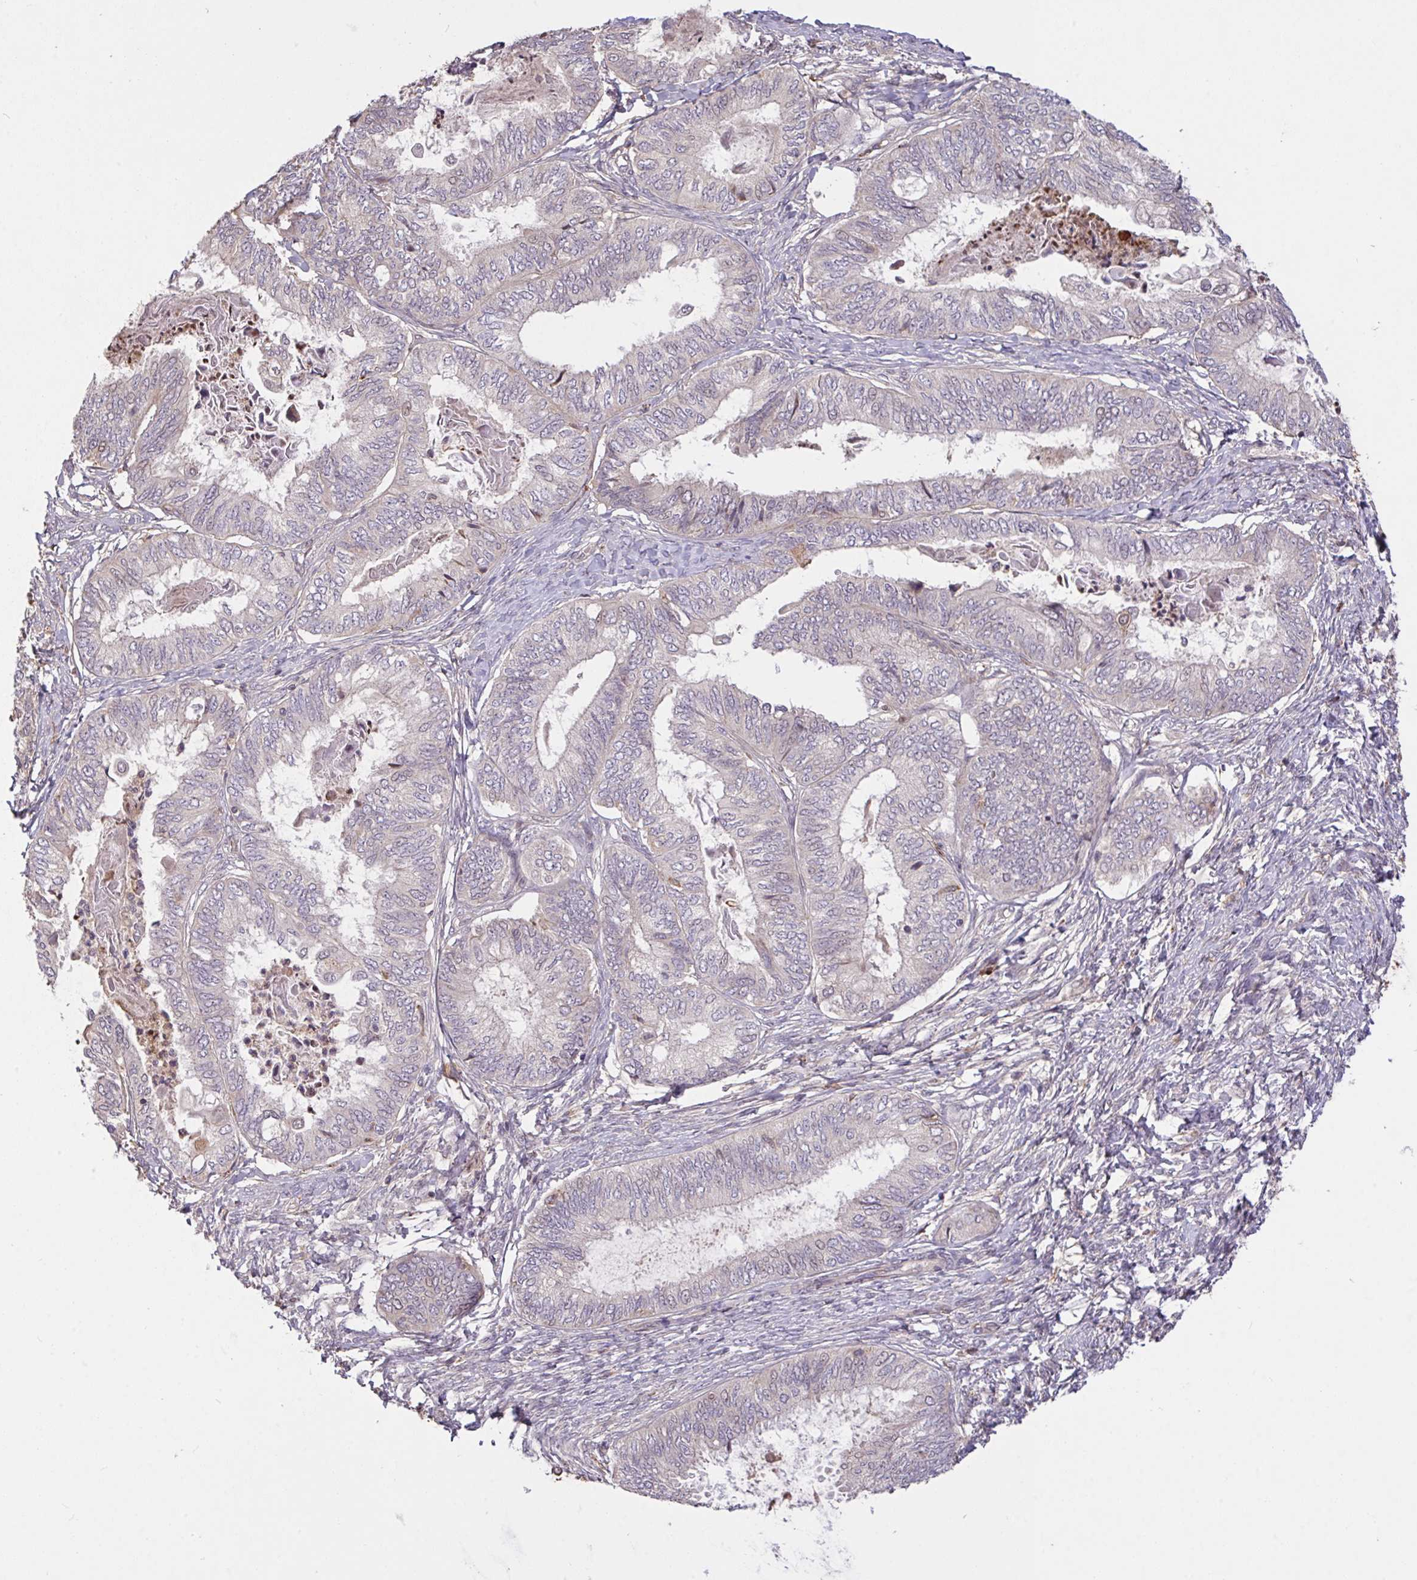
{"staining": {"intensity": "negative", "quantity": "none", "location": "none"}, "tissue": "ovarian cancer", "cell_type": "Tumor cells", "image_type": "cancer", "snomed": [{"axis": "morphology", "description": "Carcinoma, endometroid"}, {"axis": "topography", "description": "Ovary"}], "caption": "Immunohistochemistry micrograph of human ovarian endometroid carcinoma stained for a protein (brown), which displays no expression in tumor cells.", "gene": "FCER1A", "patient": {"sex": "female", "age": 70}}